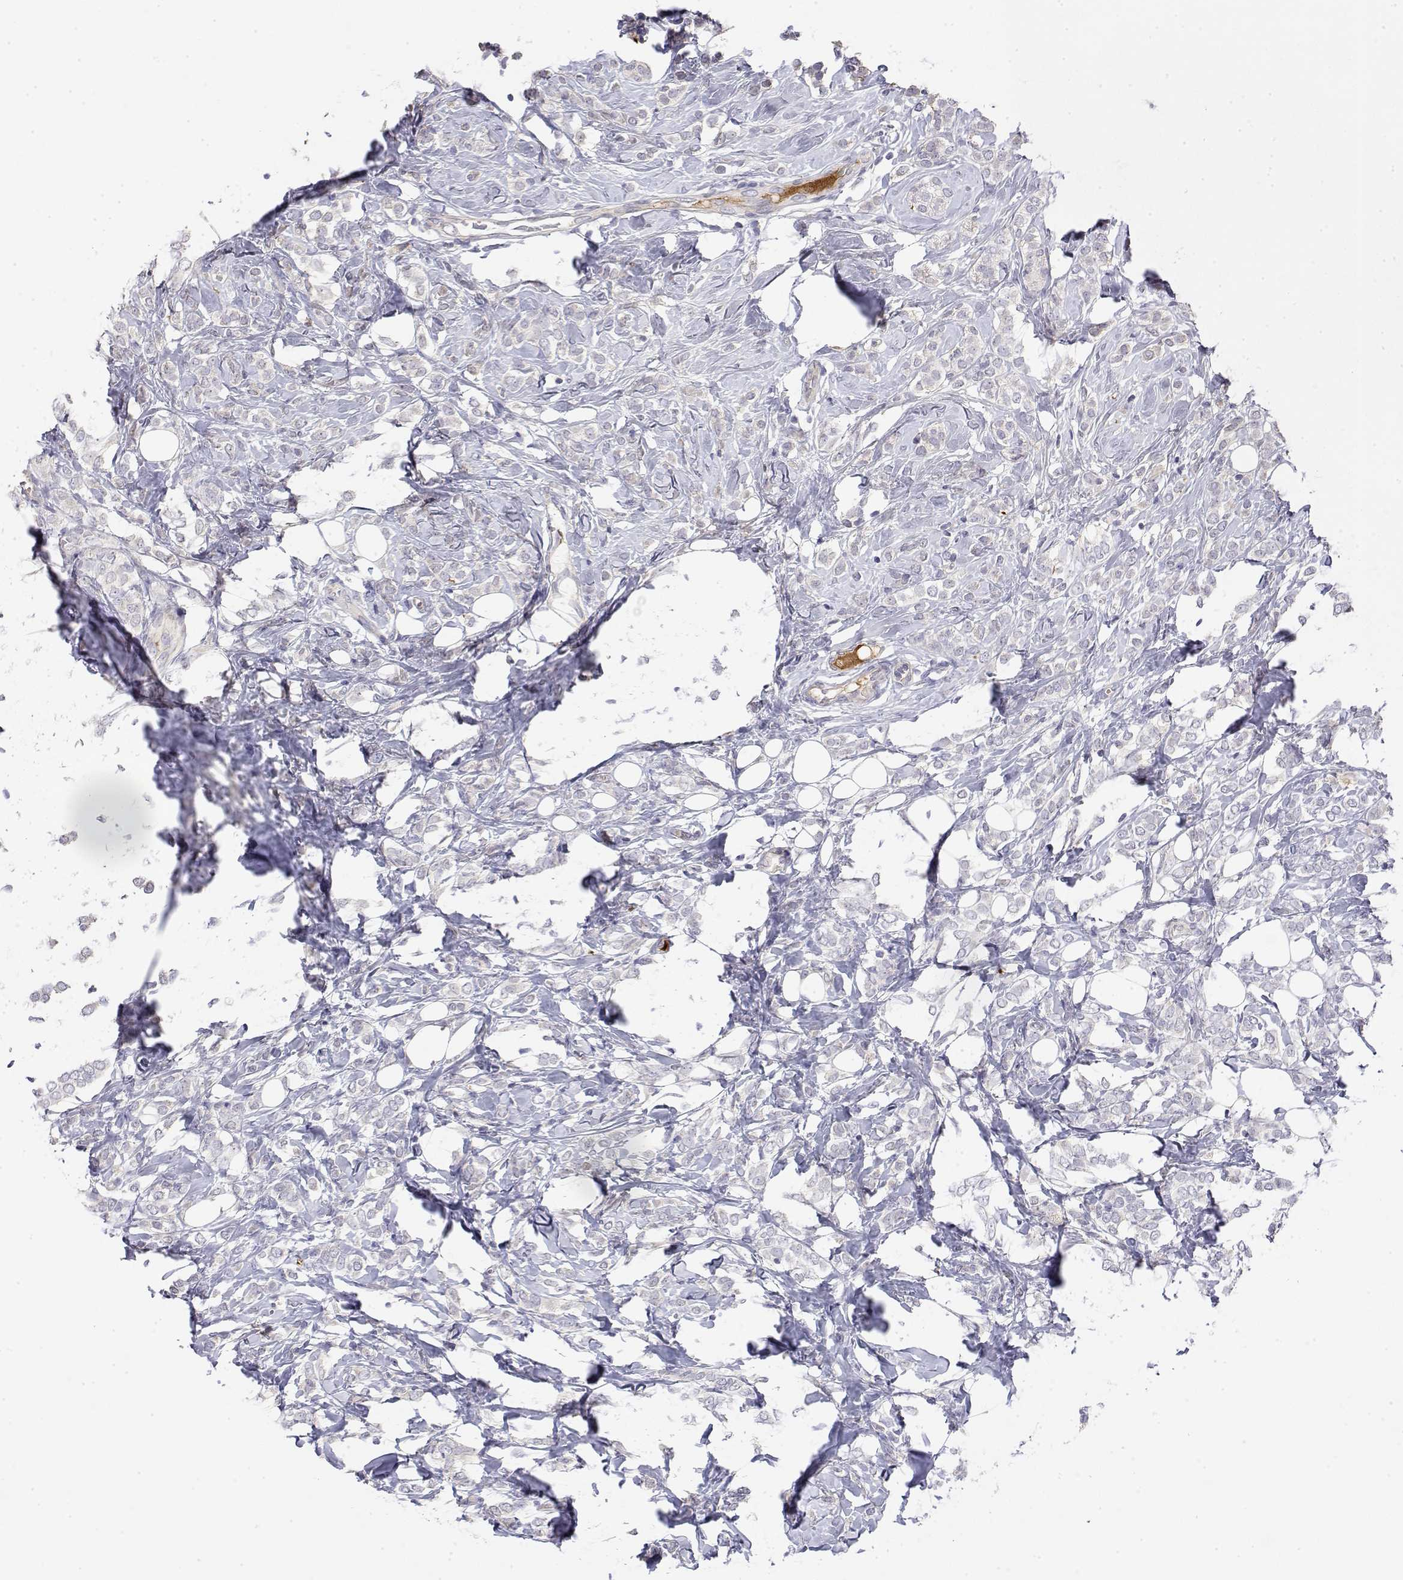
{"staining": {"intensity": "negative", "quantity": "none", "location": "none"}, "tissue": "breast cancer", "cell_type": "Tumor cells", "image_type": "cancer", "snomed": [{"axis": "morphology", "description": "Lobular carcinoma"}, {"axis": "topography", "description": "Breast"}], "caption": "An immunohistochemistry (IHC) photomicrograph of breast lobular carcinoma is shown. There is no staining in tumor cells of breast lobular carcinoma.", "gene": "GGACT", "patient": {"sex": "female", "age": 49}}